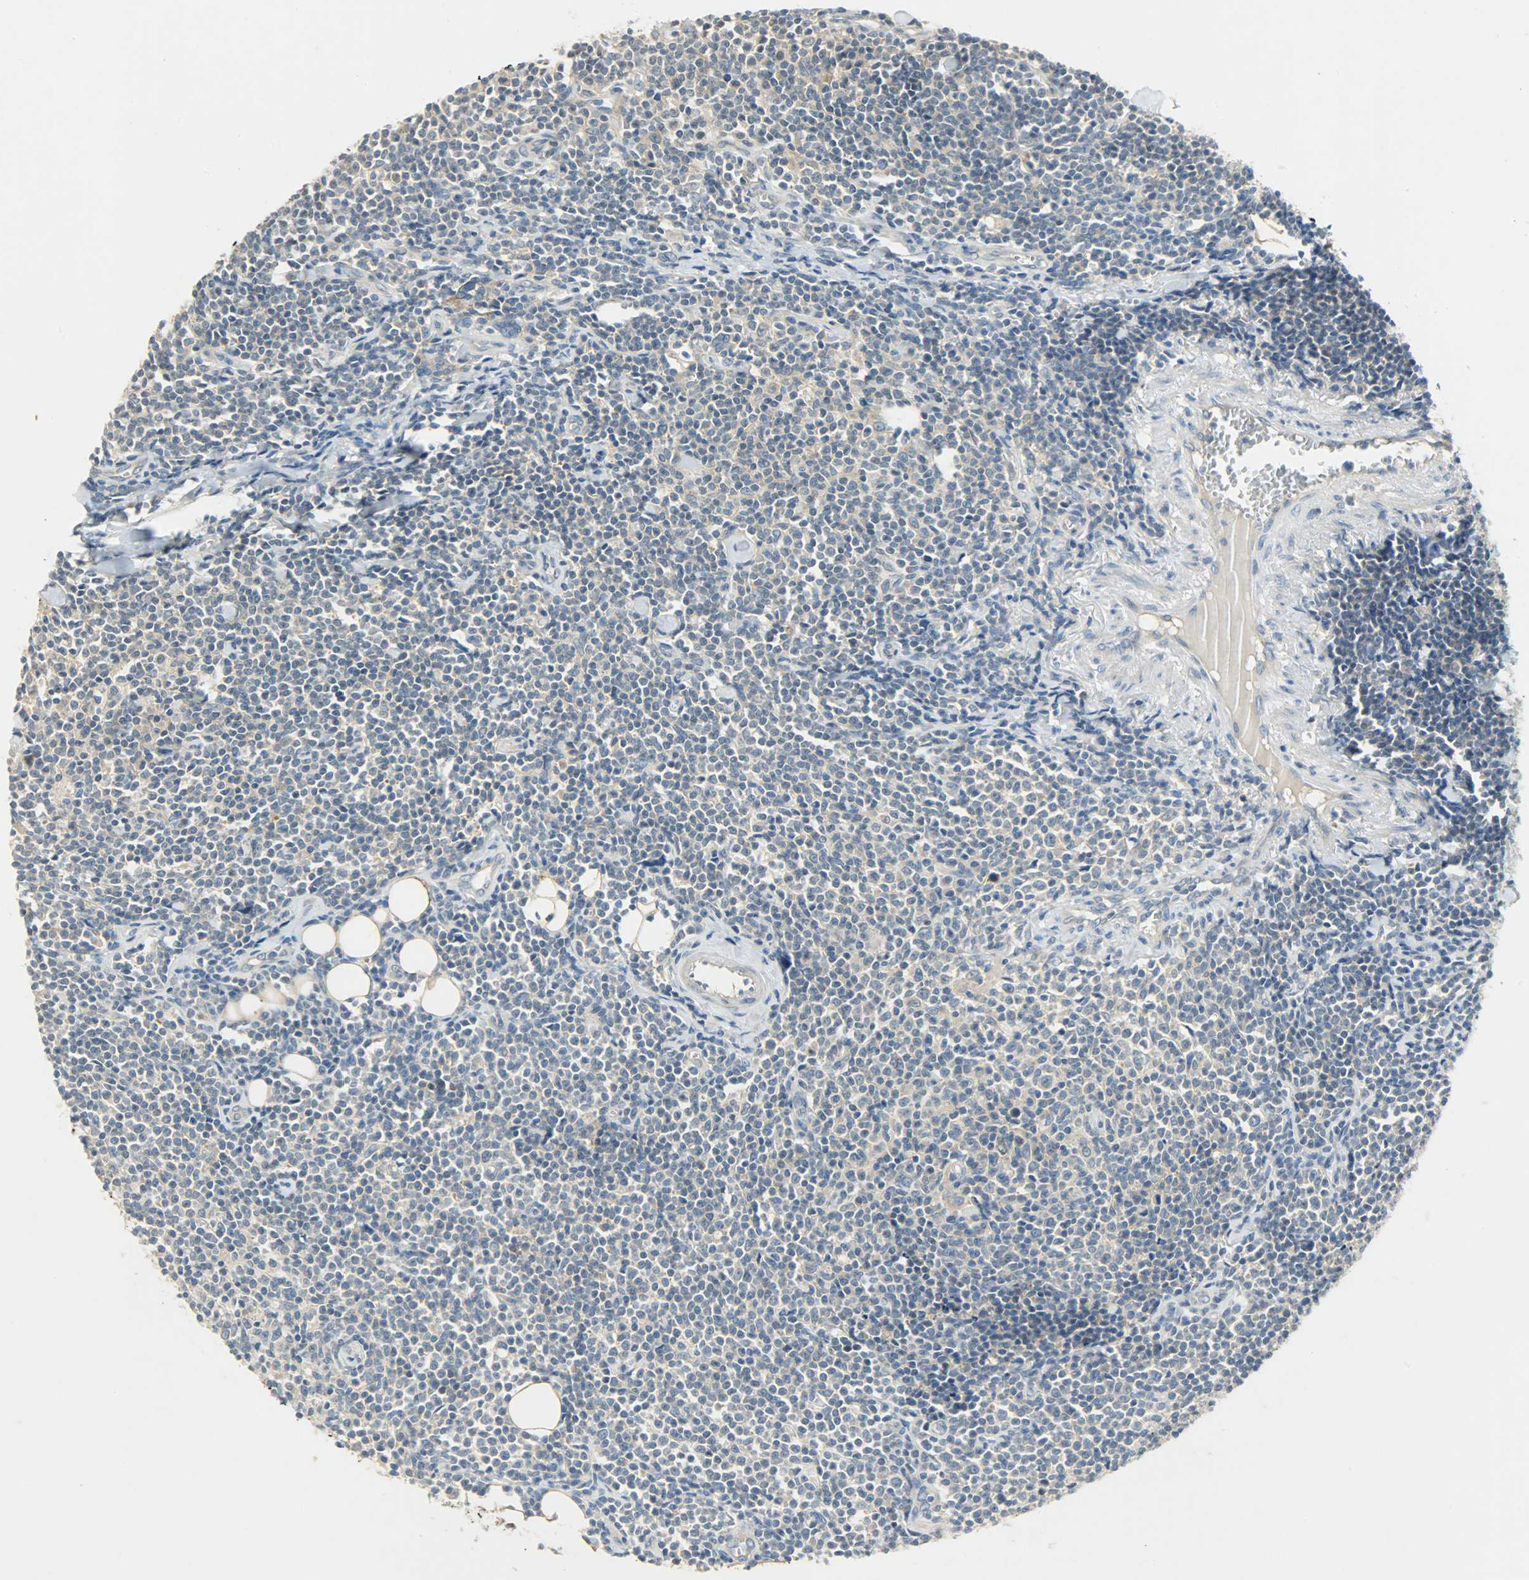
{"staining": {"intensity": "weak", "quantity": "25%-75%", "location": "cytoplasmic/membranous"}, "tissue": "lymphoma", "cell_type": "Tumor cells", "image_type": "cancer", "snomed": [{"axis": "morphology", "description": "Malignant lymphoma, non-Hodgkin's type, Low grade"}, {"axis": "topography", "description": "Soft tissue"}], "caption": "Human lymphoma stained with a protein marker reveals weak staining in tumor cells.", "gene": "DSG2", "patient": {"sex": "male", "age": 92}}